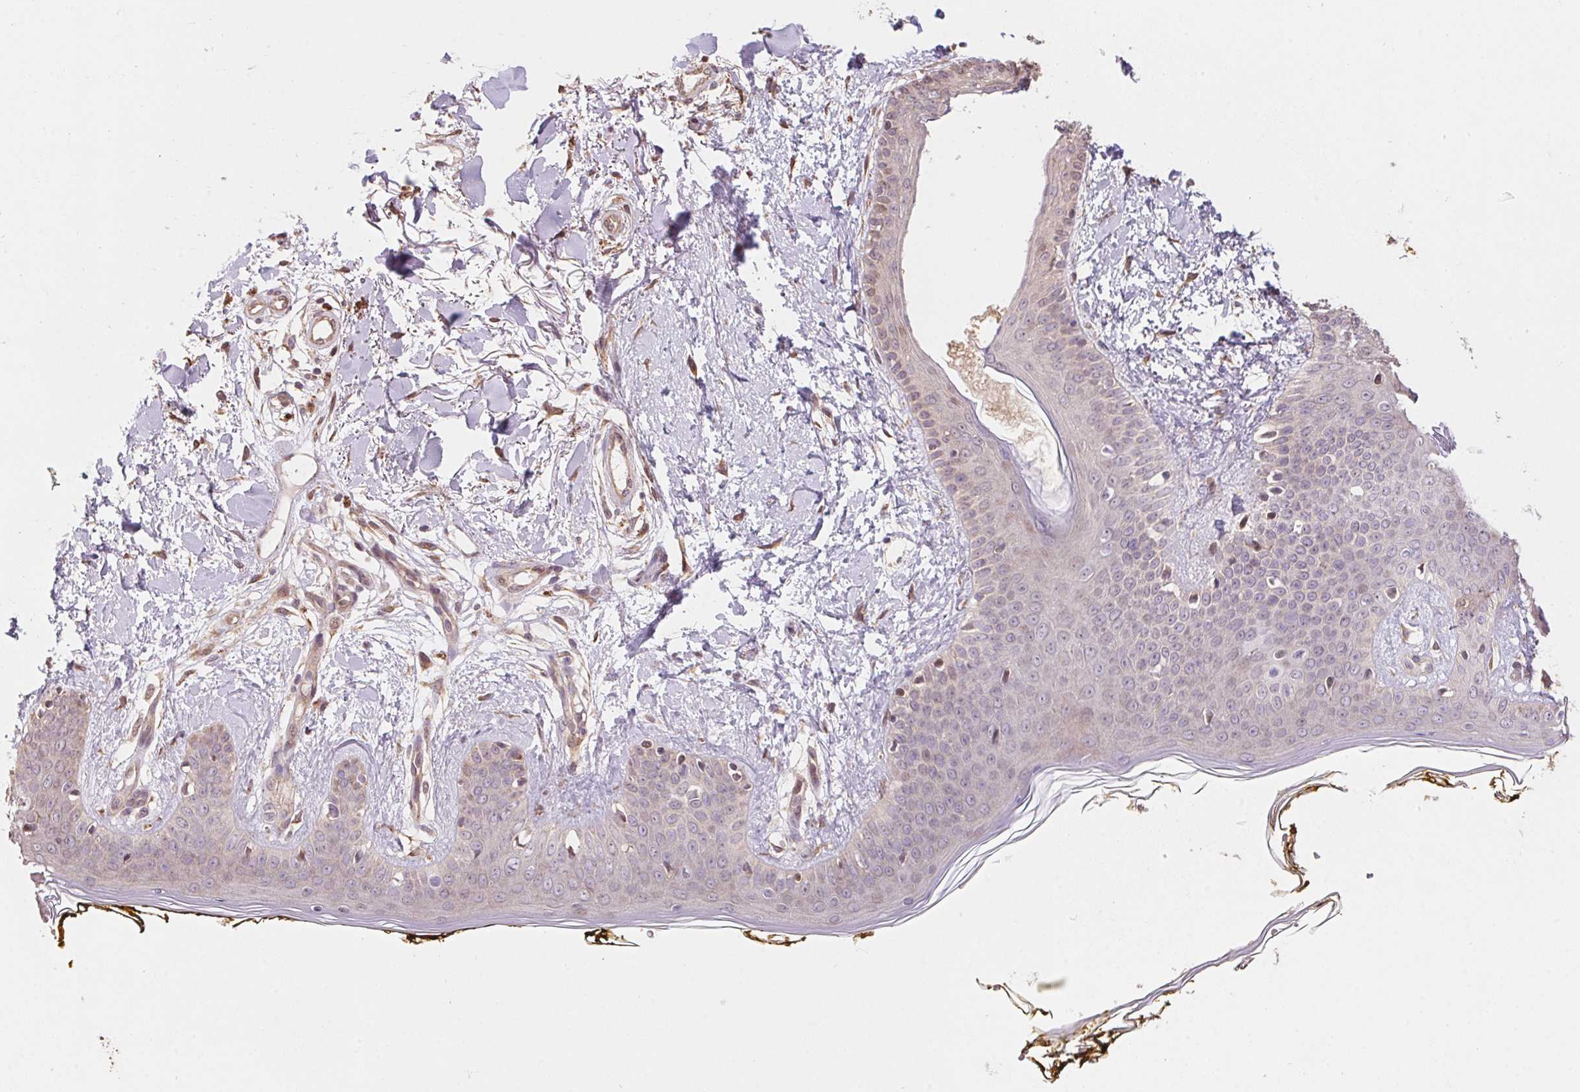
{"staining": {"intensity": "moderate", "quantity": ">75%", "location": "cytoplasmic/membranous"}, "tissue": "skin", "cell_type": "Fibroblasts", "image_type": "normal", "snomed": [{"axis": "morphology", "description": "Normal tissue, NOS"}, {"axis": "topography", "description": "Skin"}], "caption": "Immunohistochemical staining of benign skin exhibits medium levels of moderate cytoplasmic/membranous expression in about >75% of fibroblasts.", "gene": "CUTA", "patient": {"sex": "female", "age": 34}}